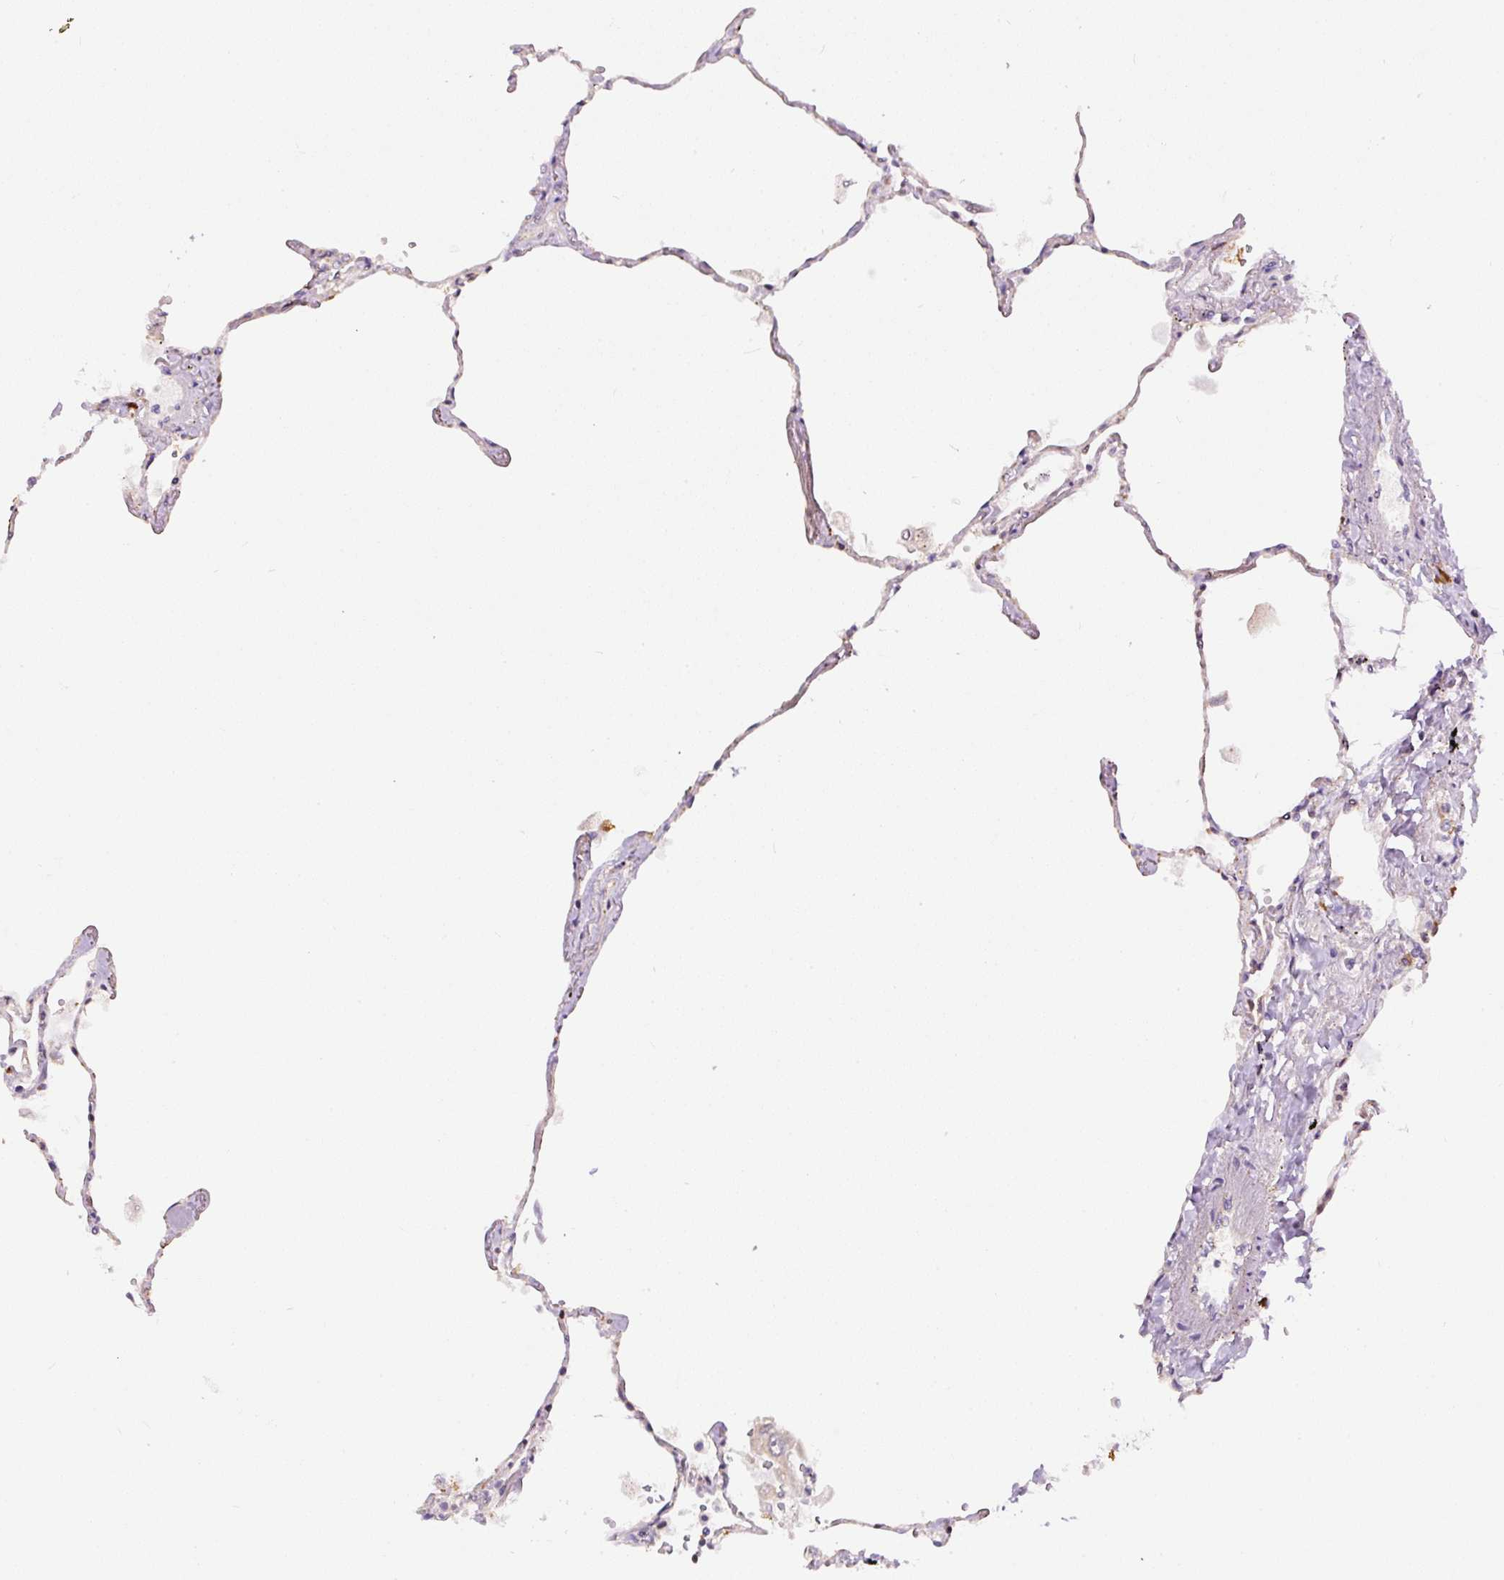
{"staining": {"intensity": "weak", "quantity": "<25%", "location": "cytoplasmic/membranous"}, "tissue": "lung", "cell_type": "Alveolar cells", "image_type": "normal", "snomed": [{"axis": "morphology", "description": "Normal tissue, NOS"}, {"axis": "topography", "description": "Lung"}], "caption": "Immunohistochemical staining of benign lung reveals no significant positivity in alveolar cells.", "gene": "PPME1", "patient": {"sex": "female", "age": 67}}